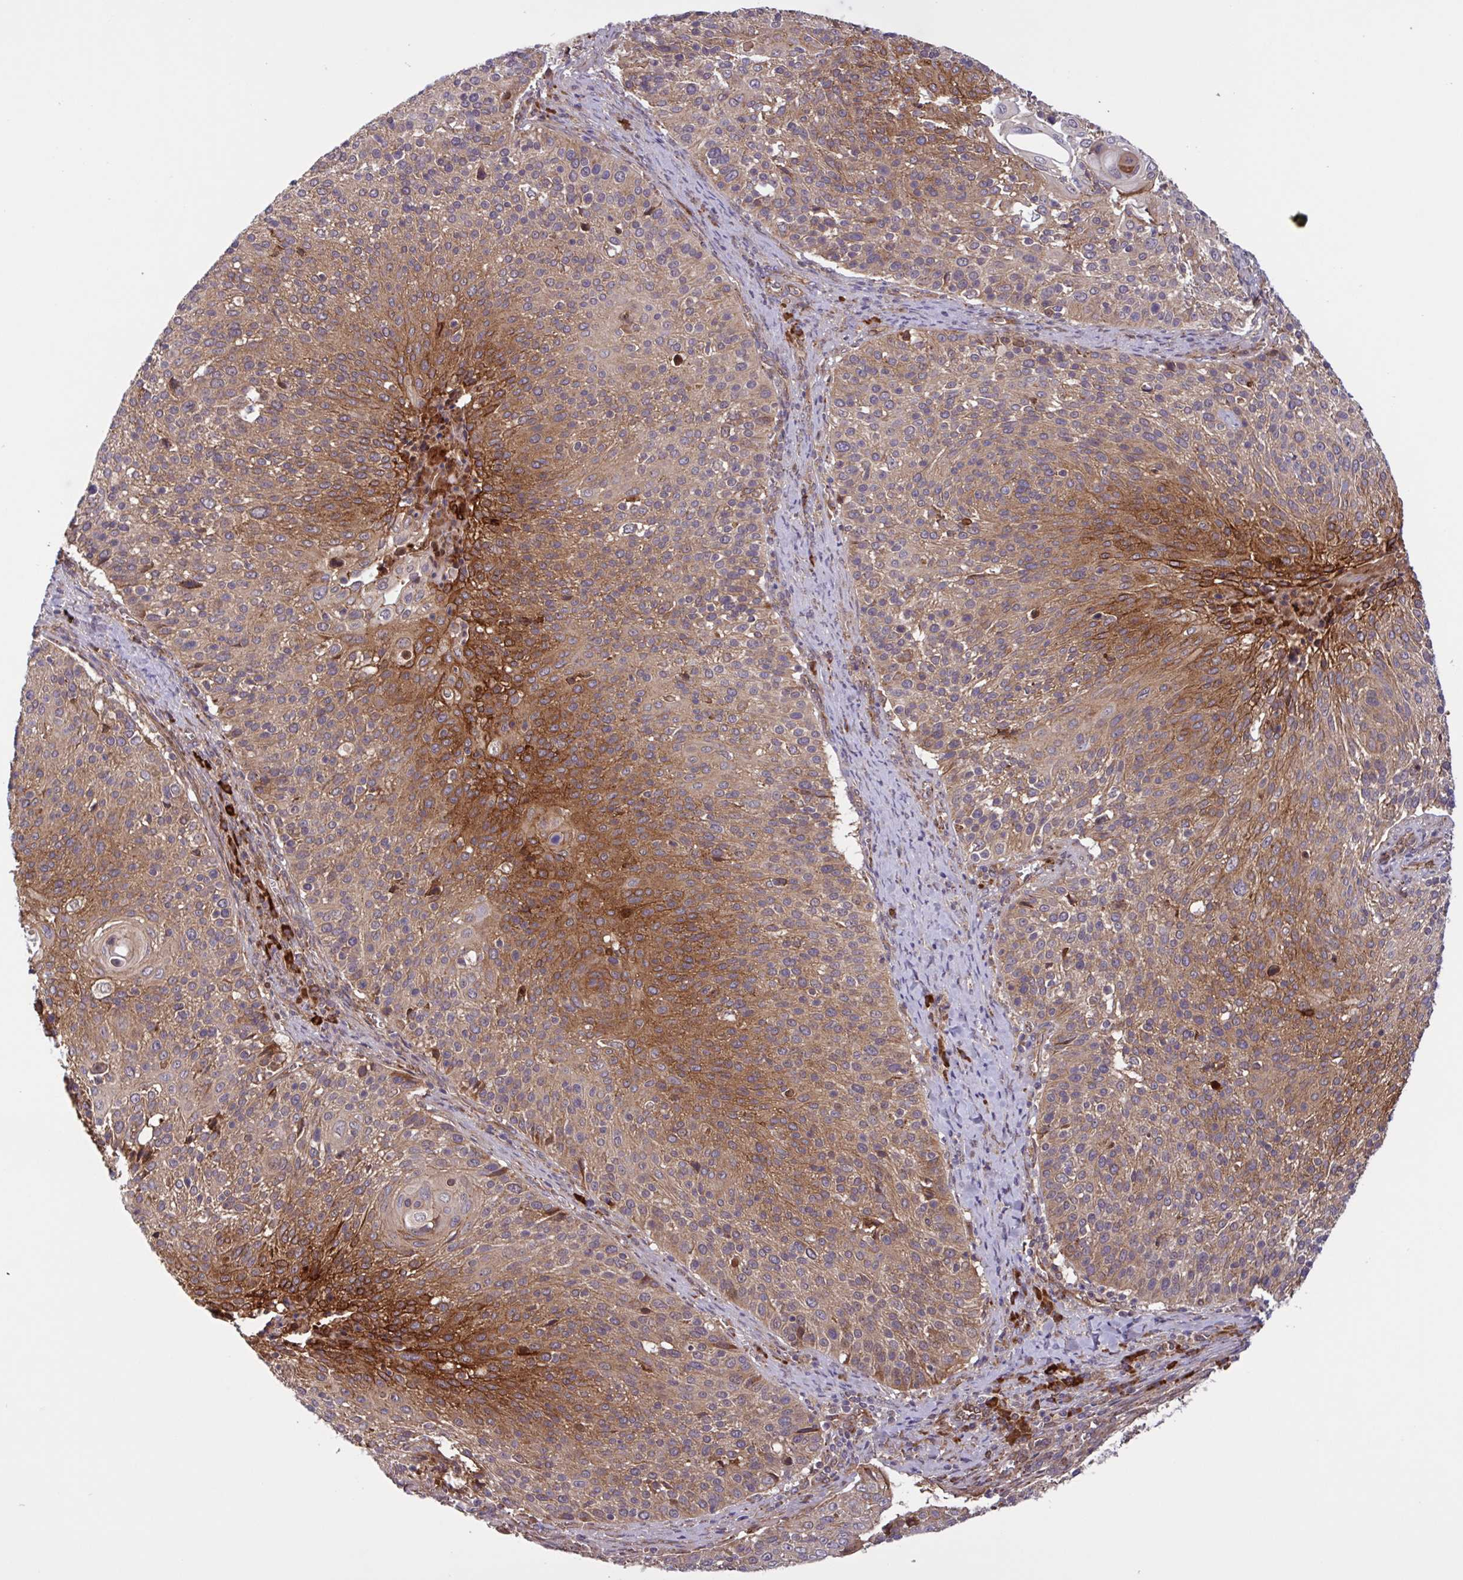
{"staining": {"intensity": "moderate", "quantity": ">75%", "location": "cytoplasmic/membranous"}, "tissue": "cervical cancer", "cell_type": "Tumor cells", "image_type": "cancer", "snomed": [{"axis": "morphology", "description": "Squamous cell carcinoma, NOS"}, {"axis": "topography", "description": "Cervix"}], "caption": "IHC of human squamous cell carcinoma (cervical) demonstrates medium levels of moderate cytoplasmic/membranous staining in about >75% of tumor cells.", "gene": "INTS10", "patient": {"sex": "female", "age": 31}}